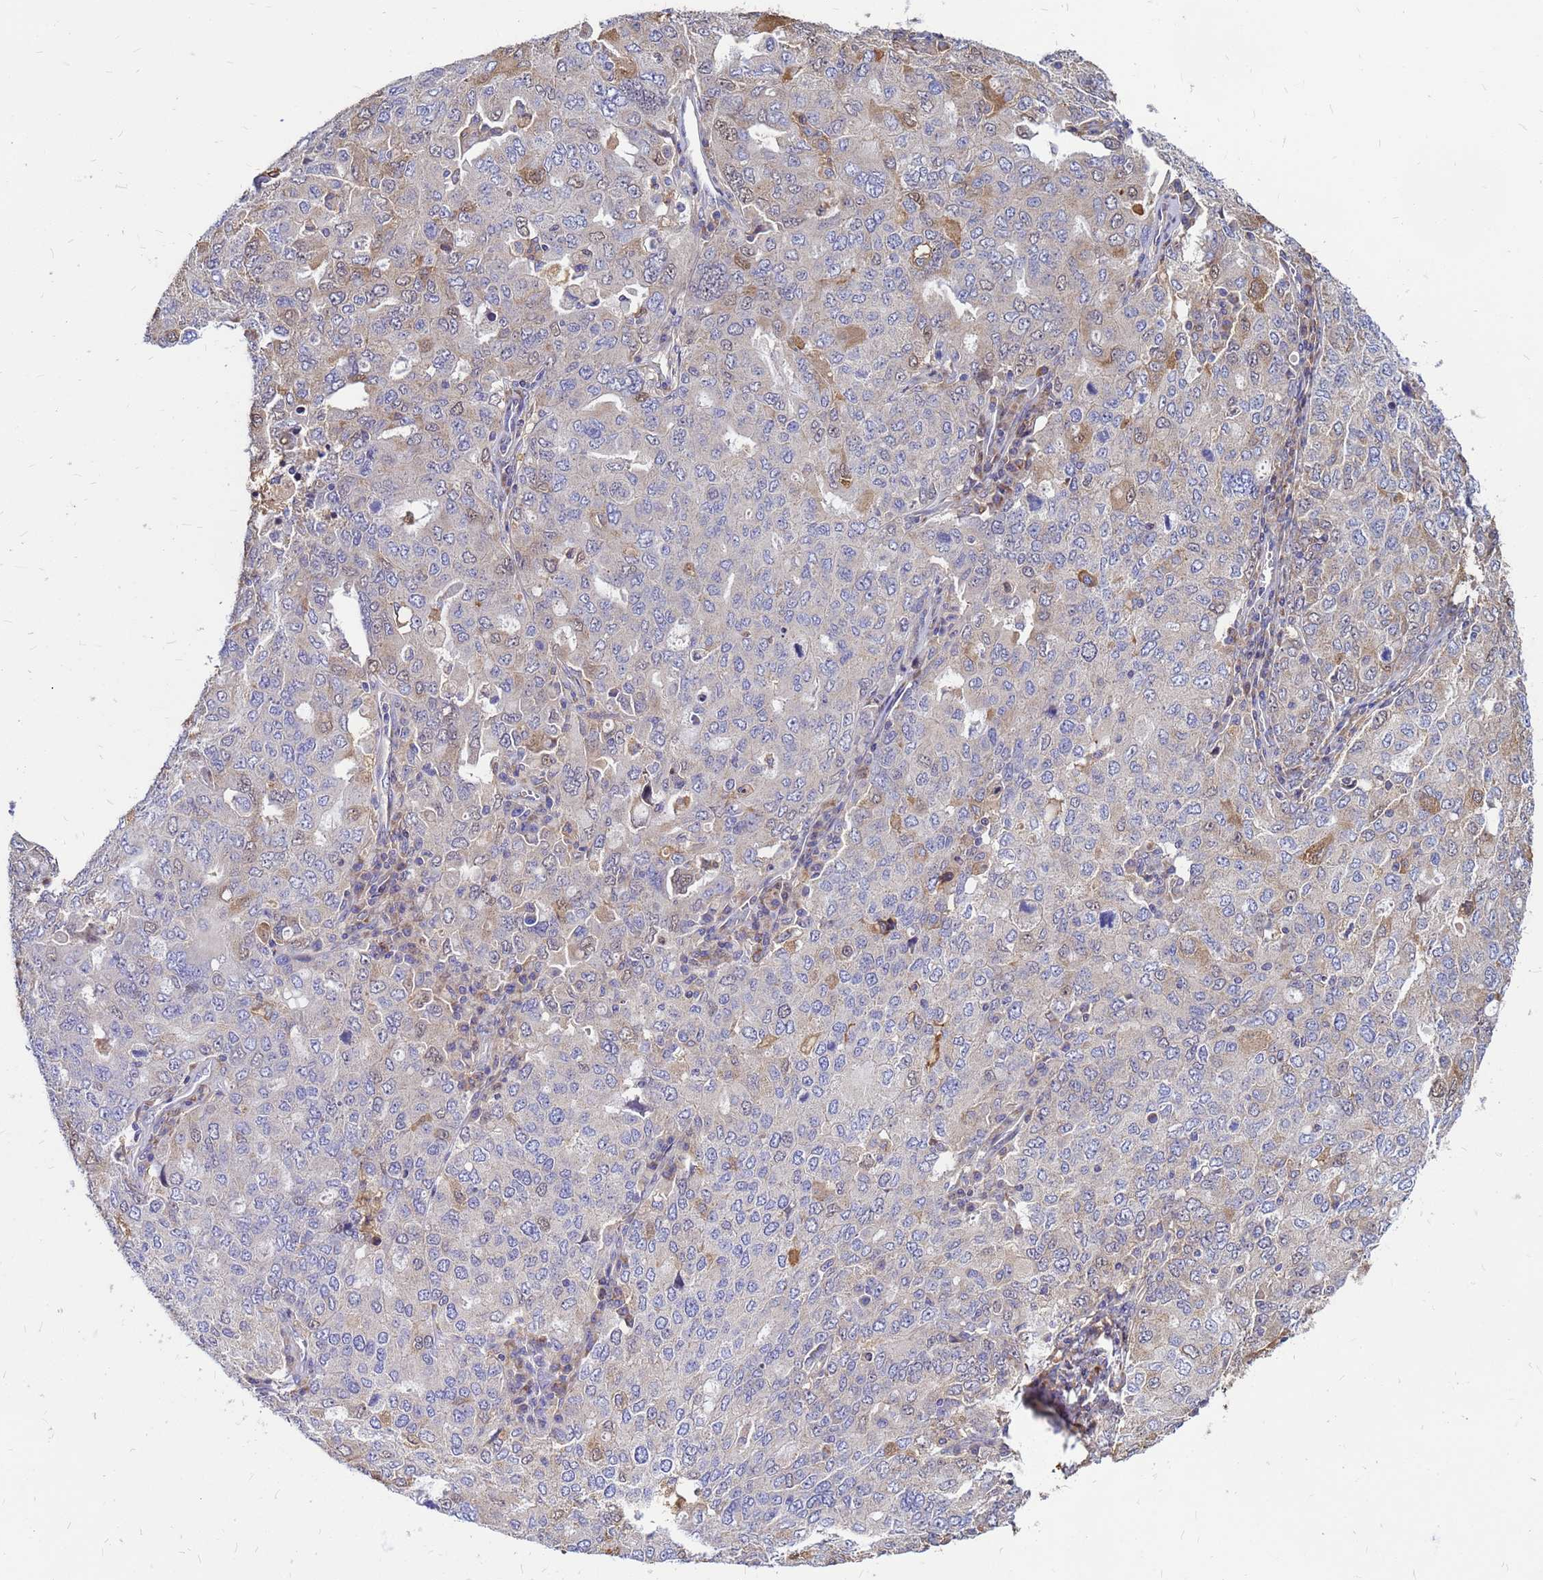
{"staining": {"intensity": "weak", "quantity": "<25%", "location": "cytoplasmic/membranous"}, "tissue": "ovarian cancer", "cell_type": "Tumor cells", "image_type": "cancer", "snomed": [{"axis": "morphology", "description": "Carcinoma, endometroid"}, {"axis": "topography", "description": "Ovary"}], "caption": "Ovarian cancer was stained to show a protein in brown. There is no significant positivity in tumor cells.", "gene": "MOB2", "patient": {"sex": "female", "age": 62}}